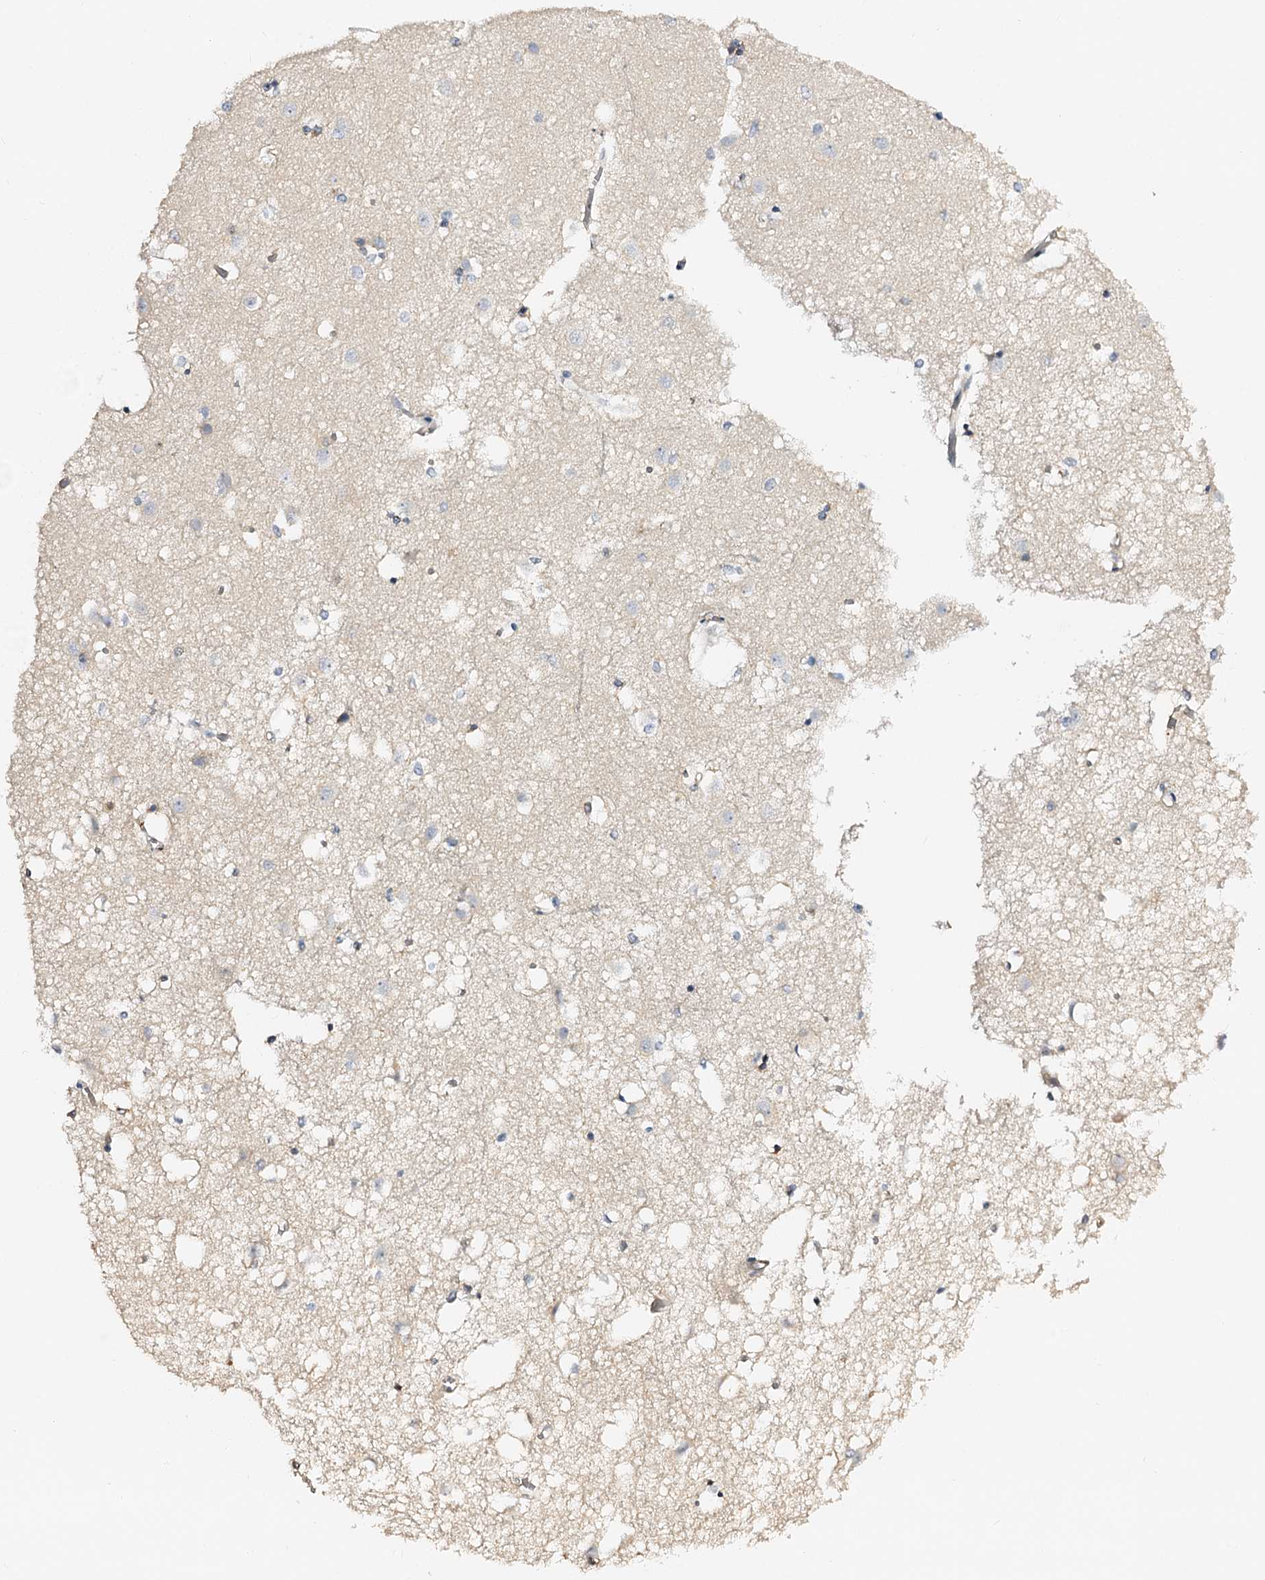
{"staining": {"intensity": "moderate", "quantity": "<25%", "location": "cytoplasmic/membranous"}, "tissue": "caudate", "cell_type": "Glial cells", "image_type": "normal", "snomed": [{"axis": "morphology", "description": "Normal tissue, NOS"}, {"axis": "topography", "description": "Lateral ventricle wall"}], "caption": "The histopathology image exhibits immunohistochemical staining of normal caudate. There is moderate cytoplasmic/membranous staining is appreciated in approximately <25% of glial cells. The staining was performed using DAB (3,3'-diaminobenzidine) to visualize the protein expression in brown, while the nuclei were stained in blue with hematoxylin (Magnification: 20x).", "gene": "CSKMT", "patient": {"sex": "male", "age": 45}}